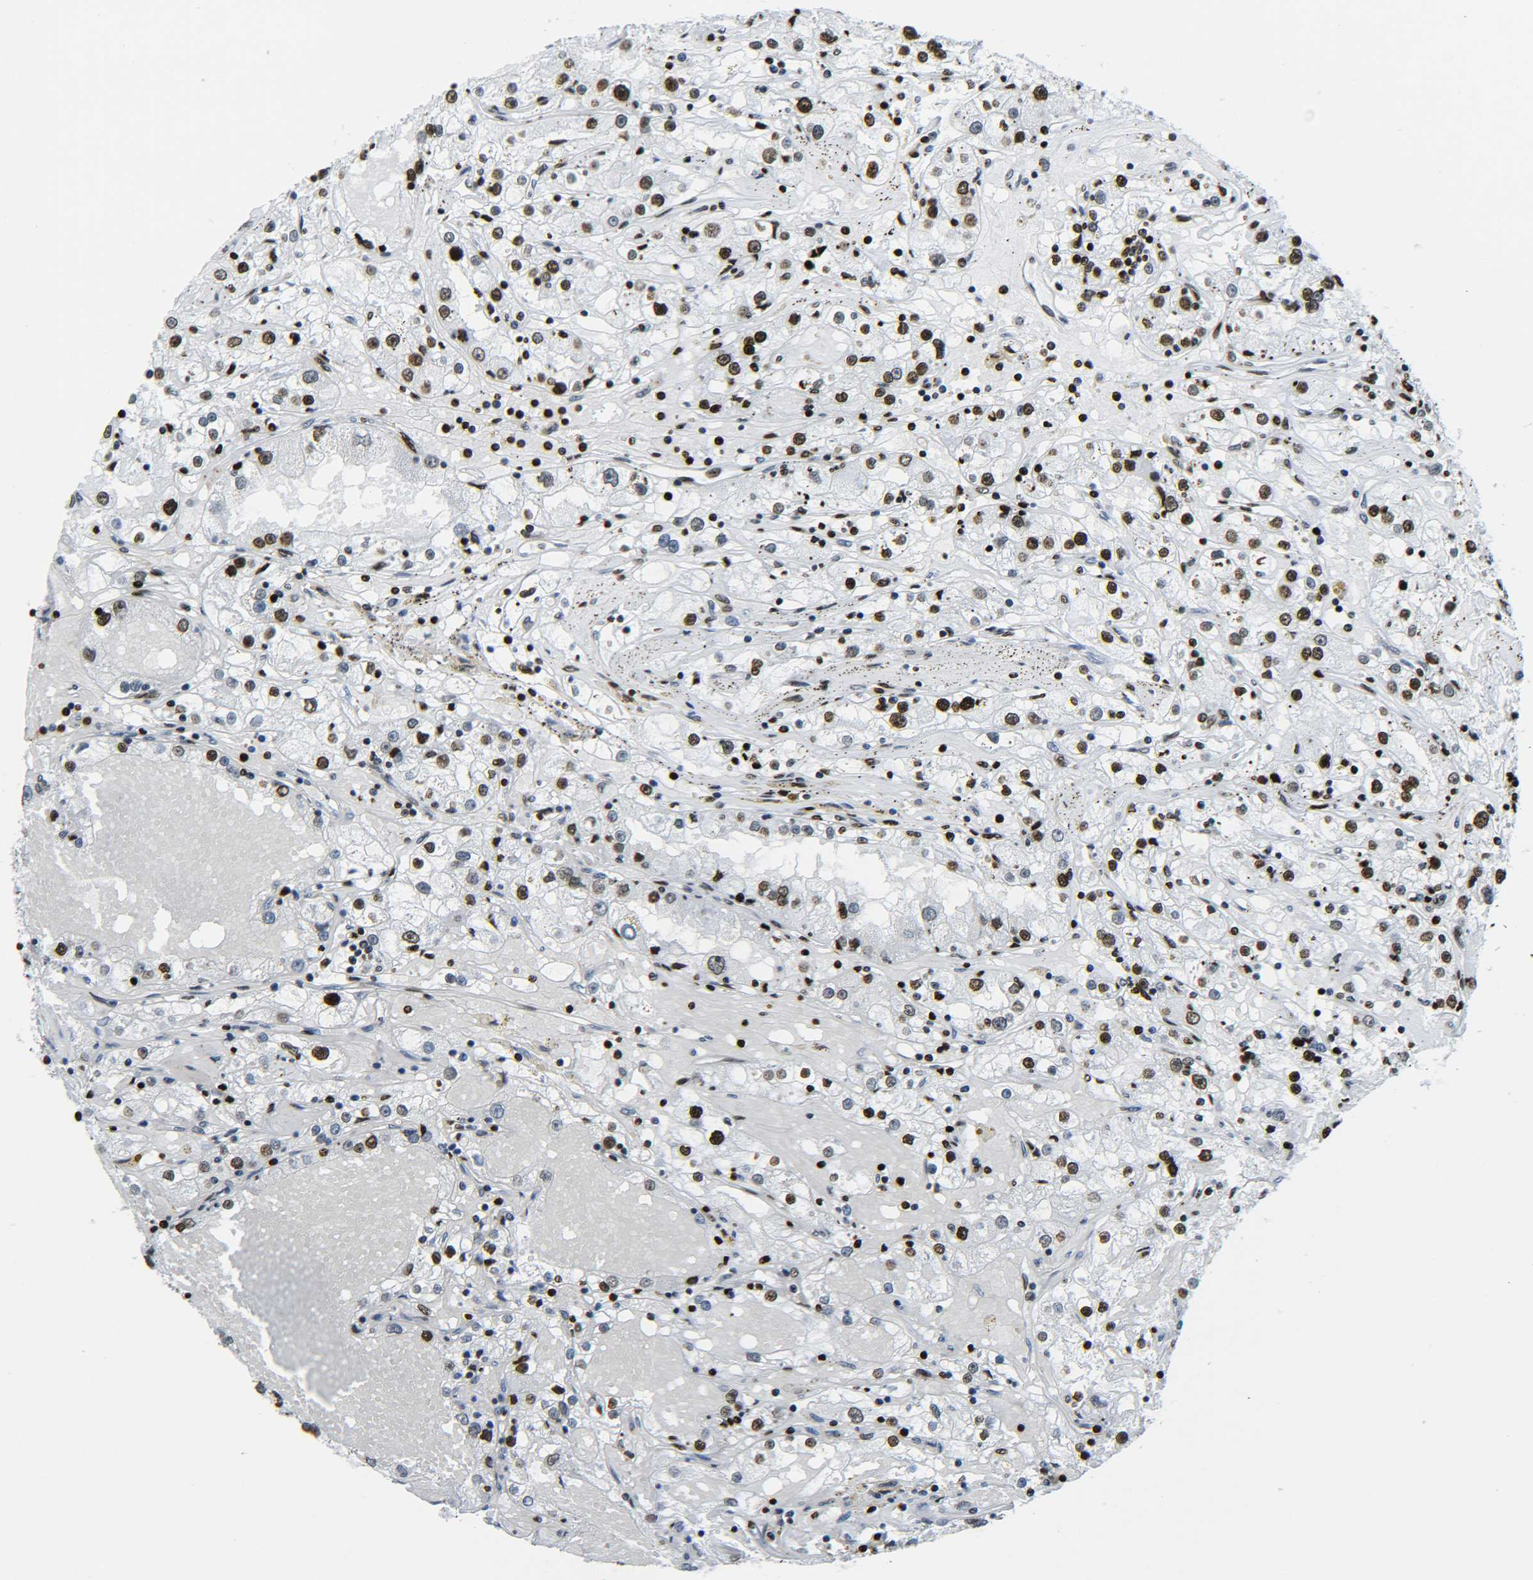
{"staining": {"intensity": "strong", "quantity": "25%-75%", "location": "nuclear"}, "tissue": "renal cancer", "cell_type": "Tumor cells", "image_type": "cancer", "snomed": [{"axis": "morphology", "description": "Adenocarcinoma, NOS"}, {"axis": "topography", "description": "Kidney"}], "caption": "Immunohistochemistry (IHC) photomicrograph of neoplastic tissue: renal cancer (adenocarcinoma) stained using immunohistochemistry (IHC) reveals high levels of strong protein expression localized specifically in the nuclear of tumor cells, appearing as a nuclear brown color.", "gene": "H2AX", "patient": {"sex": "male", "age": 56}}